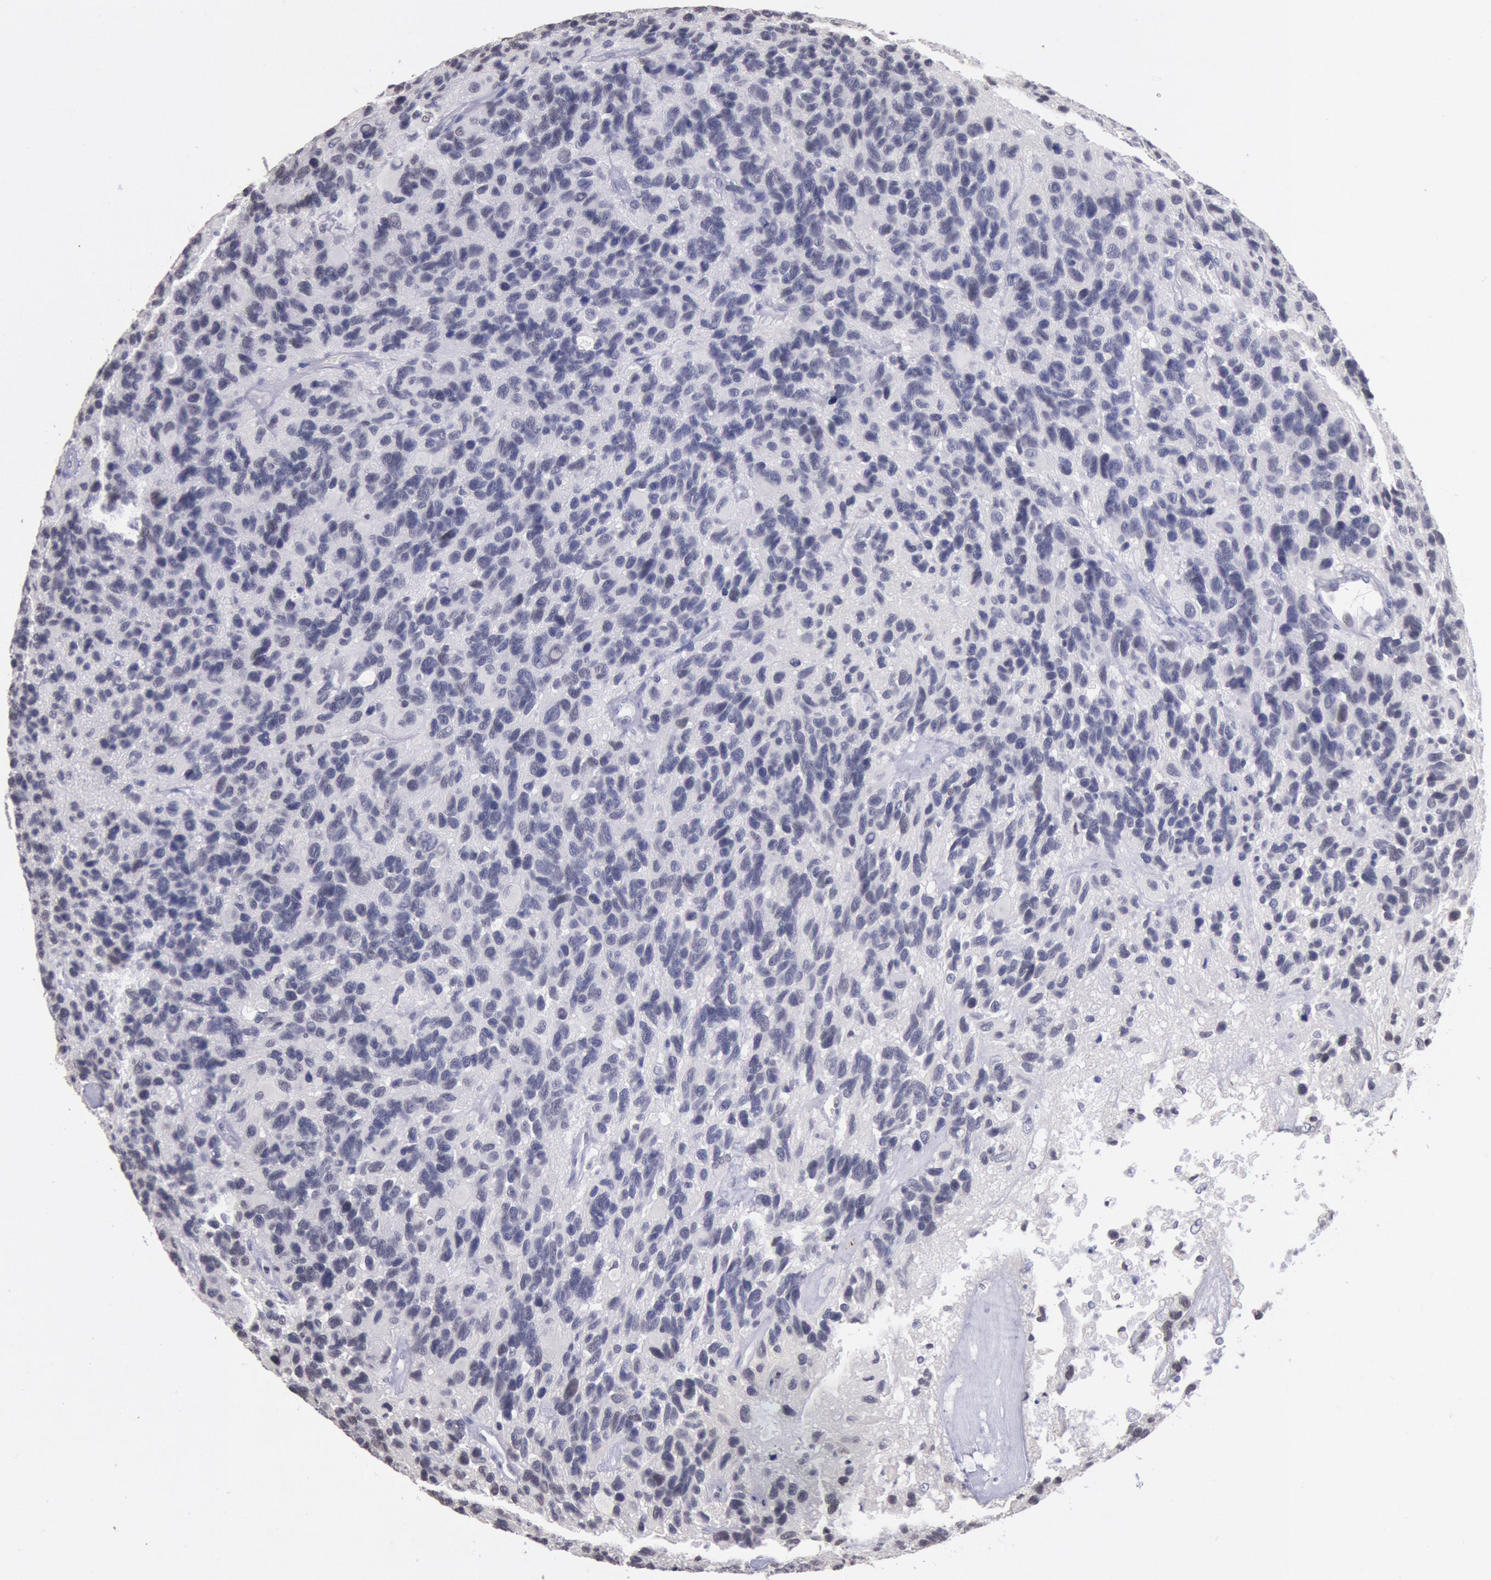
{"staining": {"intensity": "negative", "quantity": "none", "location": "none"}, "tissue": "glioma", "cell_type": "Tumor cells", "image_type": "cancer", "snomed": [{"axis": "morphology", "description": "Glioma, malignant, High grade"}, {"axis": "topography", "description": "Brain"}], "caption": "This is an IHC image of human malignant high-grade glioma. There is no positivity in tumor cells.", "gene": "MYH7", "patient": {"sex": "male", "age": 77}}